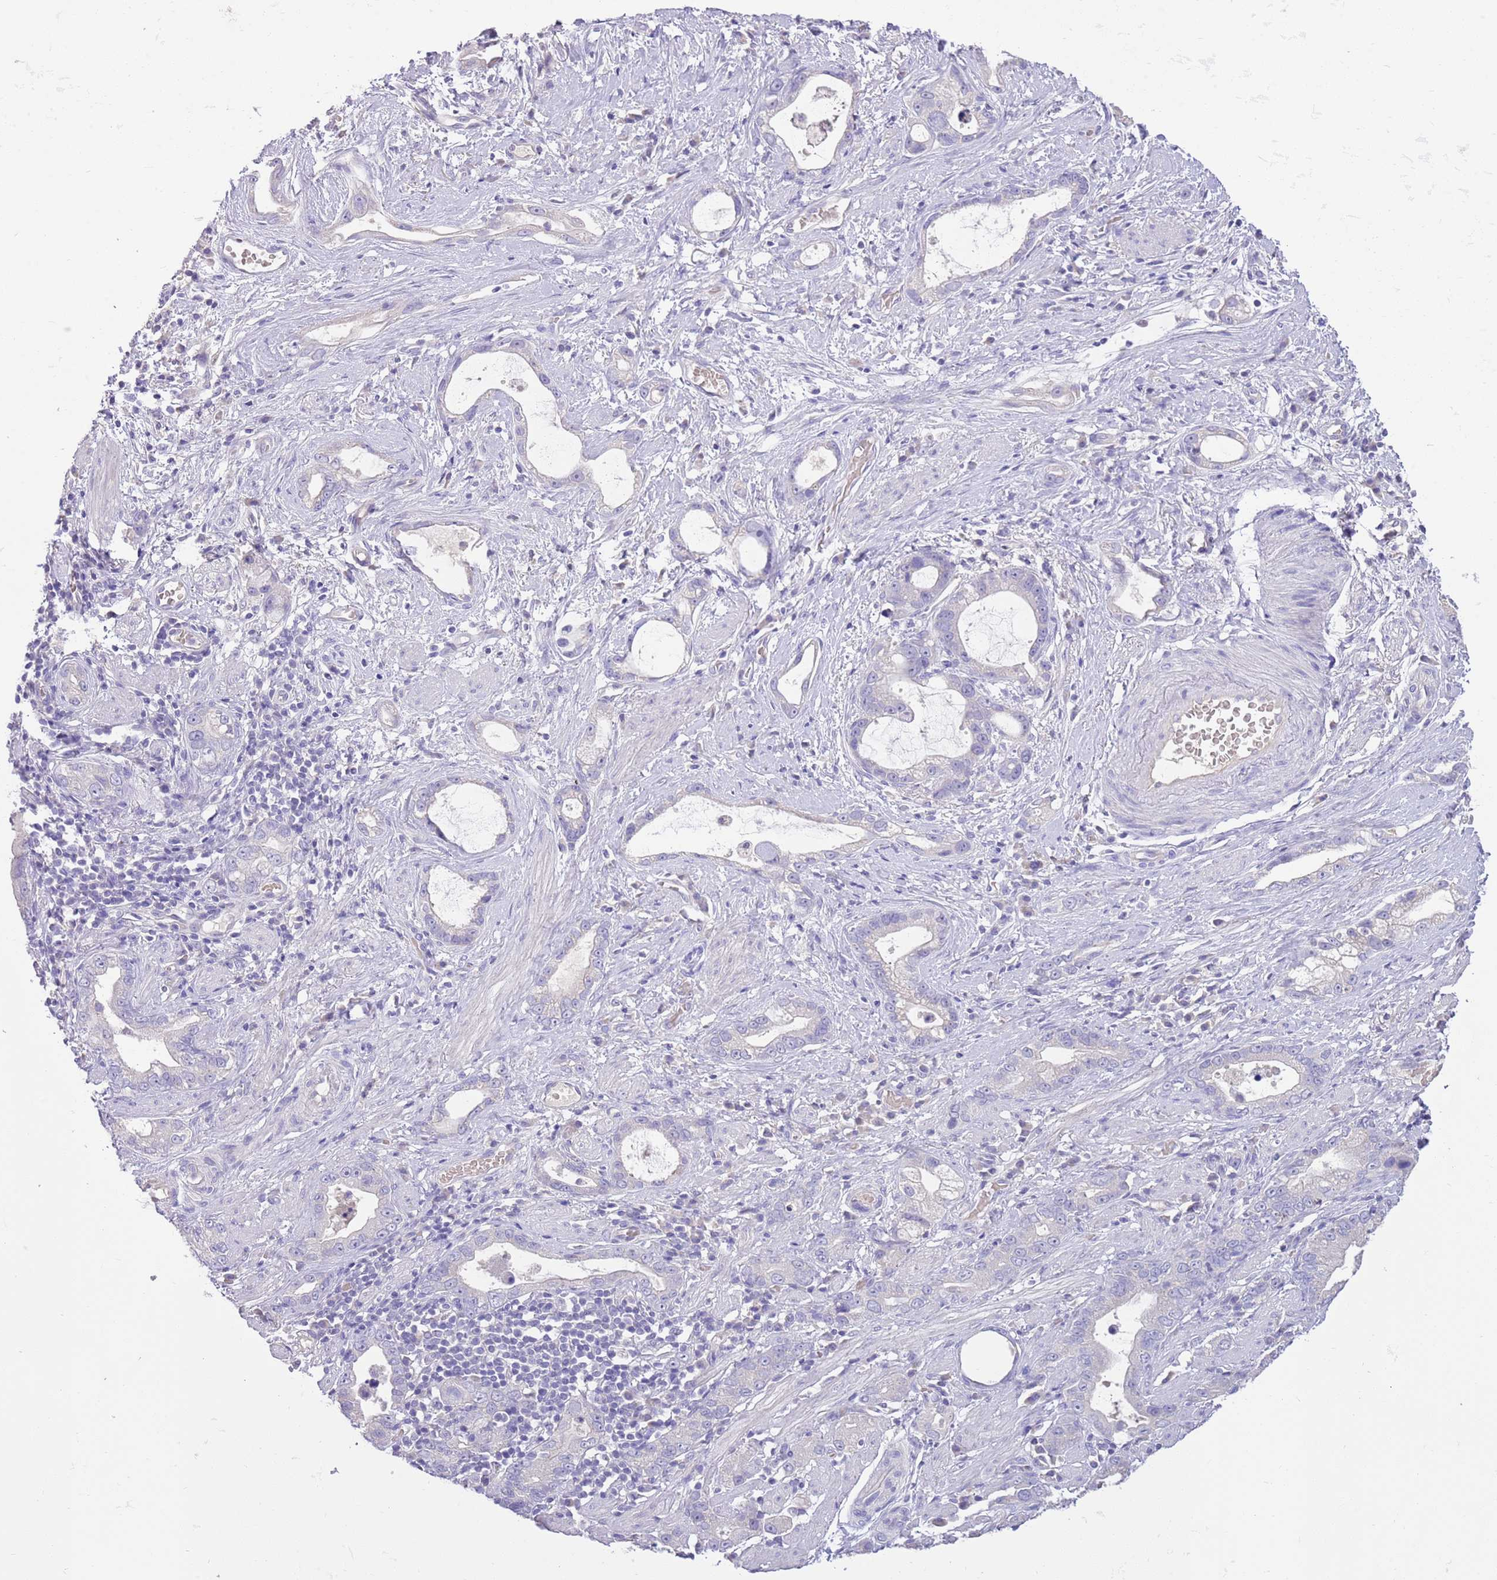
{"staining": {"intensity": "negative", "quantity": "none", "location": "none"}, "tissue": "stomach cancer", "cell_type": "Tumor cells", "image_type": "cancer", "snomed": [{"axis": "morphology", "description": "Adenocarcinoma, NOS"}, {"axis": "topography", "description": "Stomach"}], "caption": "Immunohistochemical staining of stomach cancer (adenocarcinoma) demonstrates no significant positivity in tumor cells.", "gene": "SFTPA1", "patient": {"sex": "male", "age": 55}}